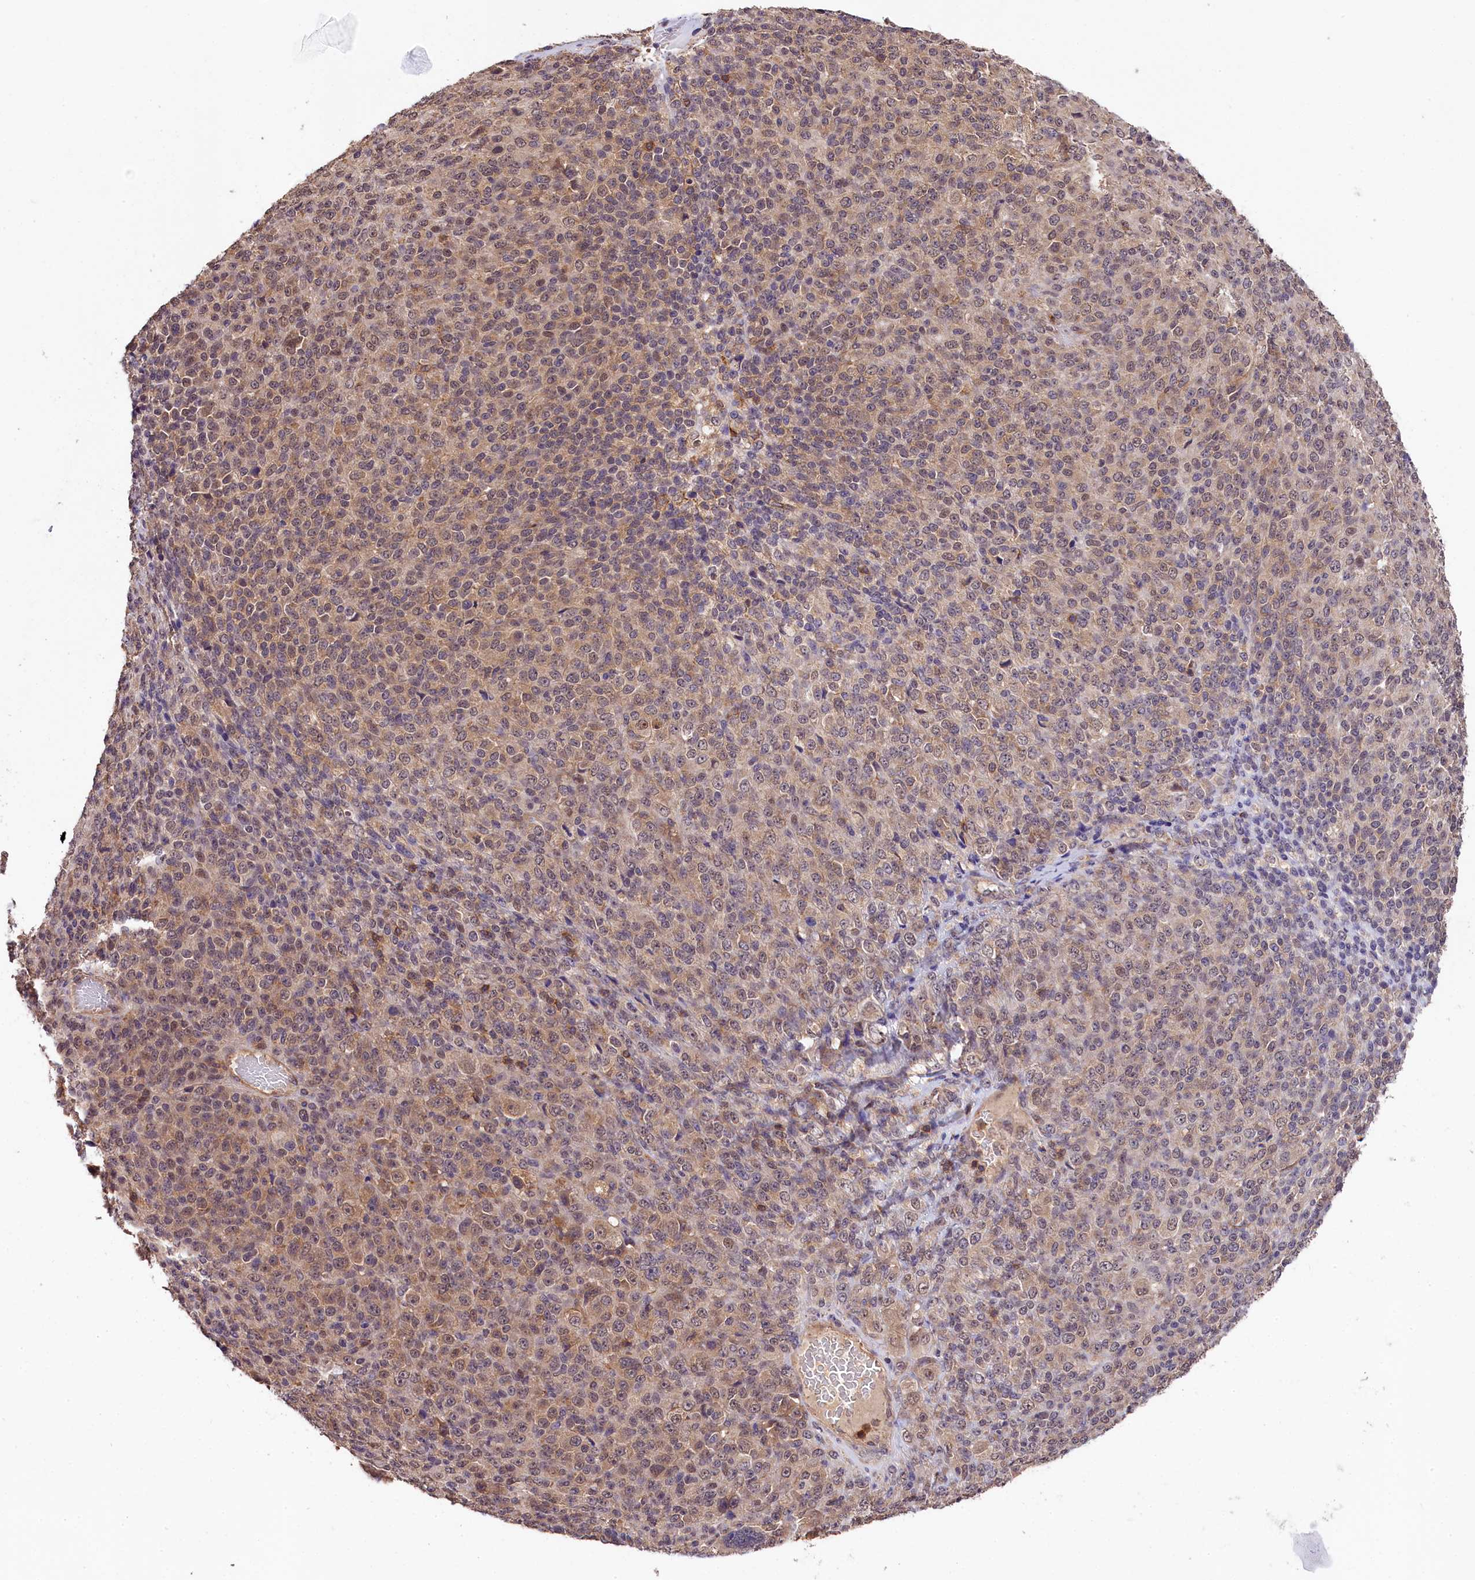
{"staining": {"intensity": "weak", "quantity": ">75%", "location": "cytoplasmic/membranous"}, "tissue": "melanoma", "cell_type": "Tumor cells", "image_type": "cancer", "snomed": [{"axis": "morphology", "description": "Malignant melanoma, Metastatic site"}, {"axis": "topography", "description": "Brain"}], "caption": "A low amount of weak cytoplasmic/membranous expression is present in approximately >75% of tumor cells in malignant melanoma (metastatic site) tissue.", "gene": "SKIDA1", "patient": {"sex": "female", "age": 56}}